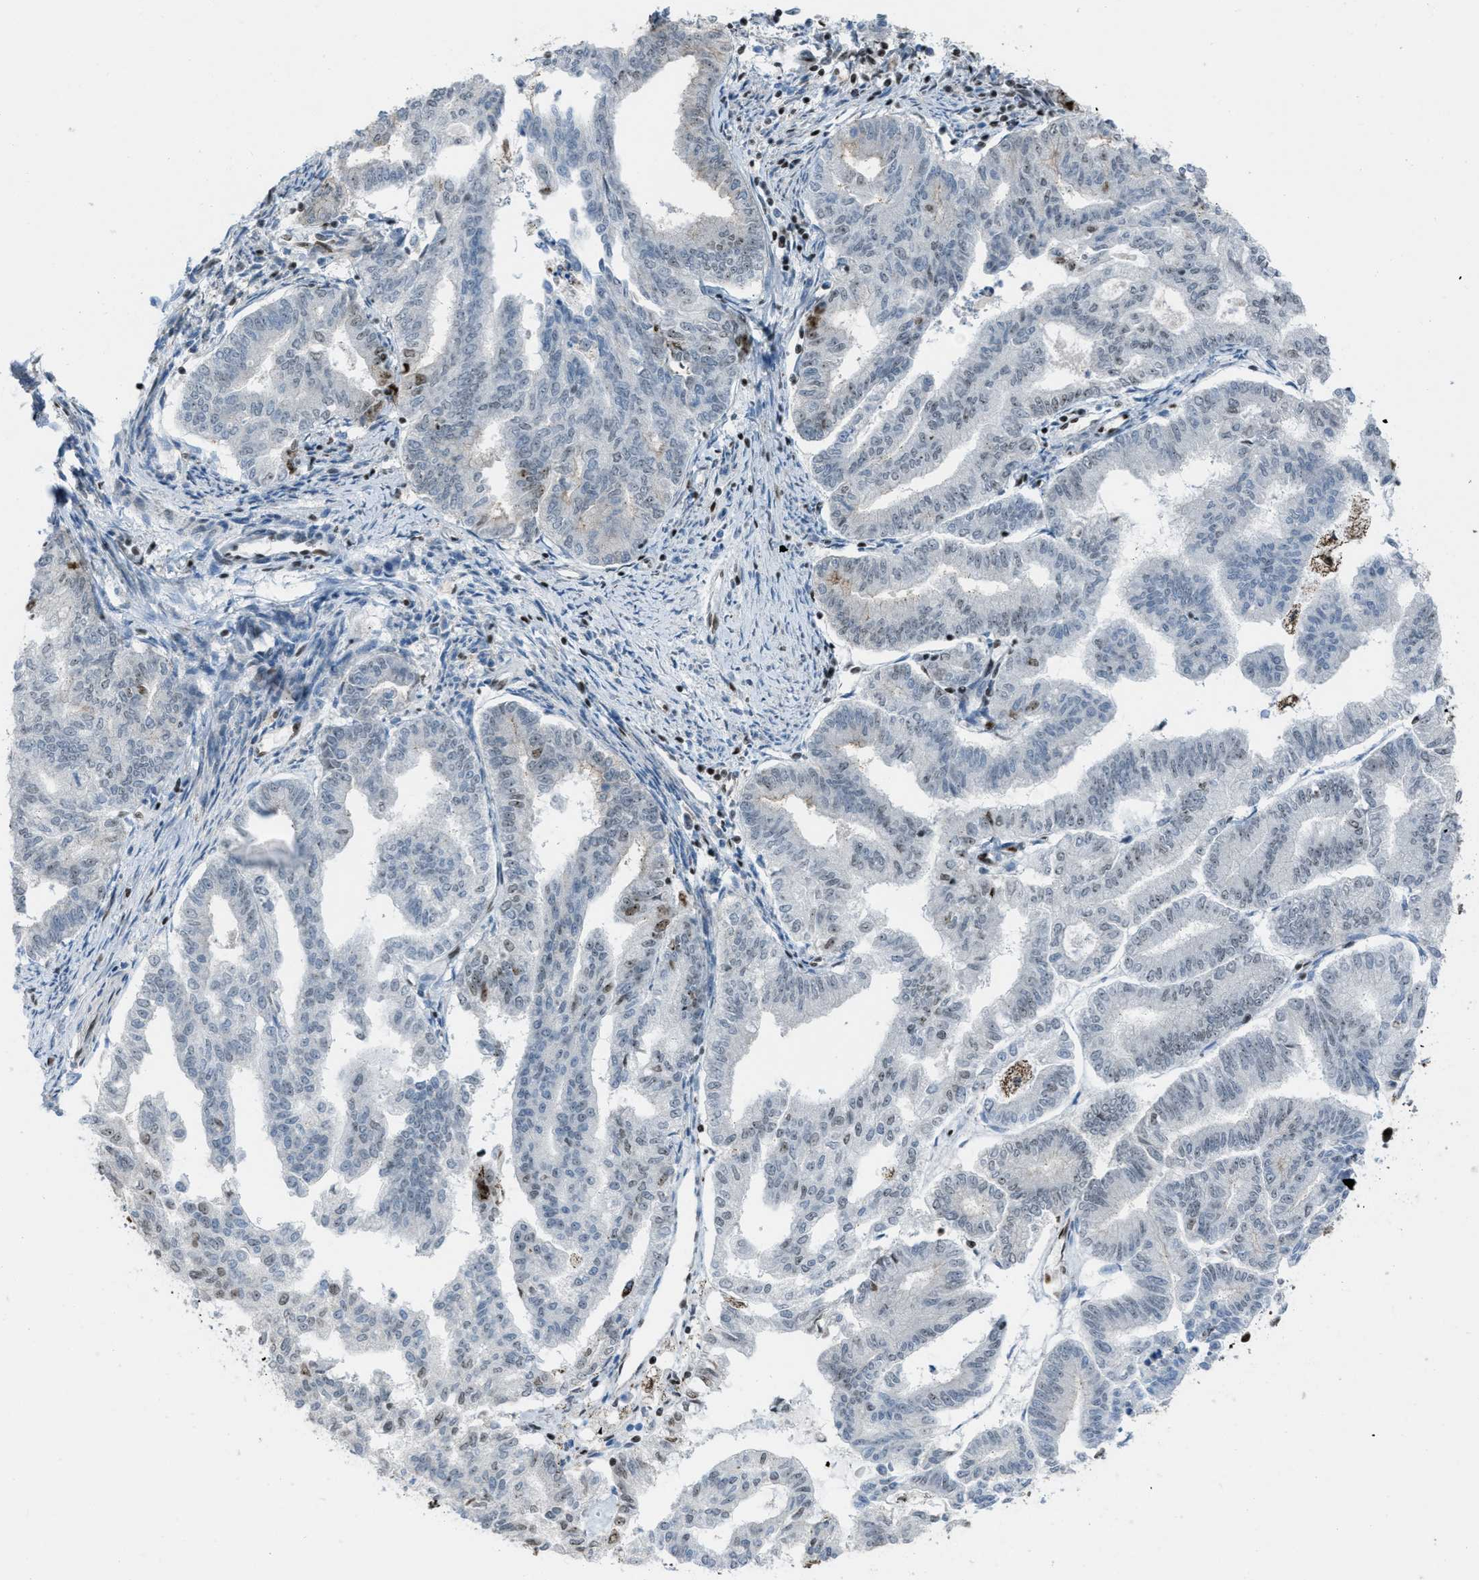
{"staining": {"intensity": "moderate", "quantity": "<25%", "location": "nuclear"}, "tissue": "endometrial cancer", "cell_type": "Tumor cells", "image_type": "cancer", "snomed": [{"axis": "morphology", "description": "Adenocarcinoma, NOS"}, {"axis": "topography", "description": "Endometrium"}], "caption": "This micrograph exhibits immunohistochemistry (IHC) staining of human endometrial cancer (adenocarcinoma), with low moderate nuclear positivity in about <25% of tumor cells.", "gene": "SLFN5", "patient": {"sex": "female", "age": 79}}